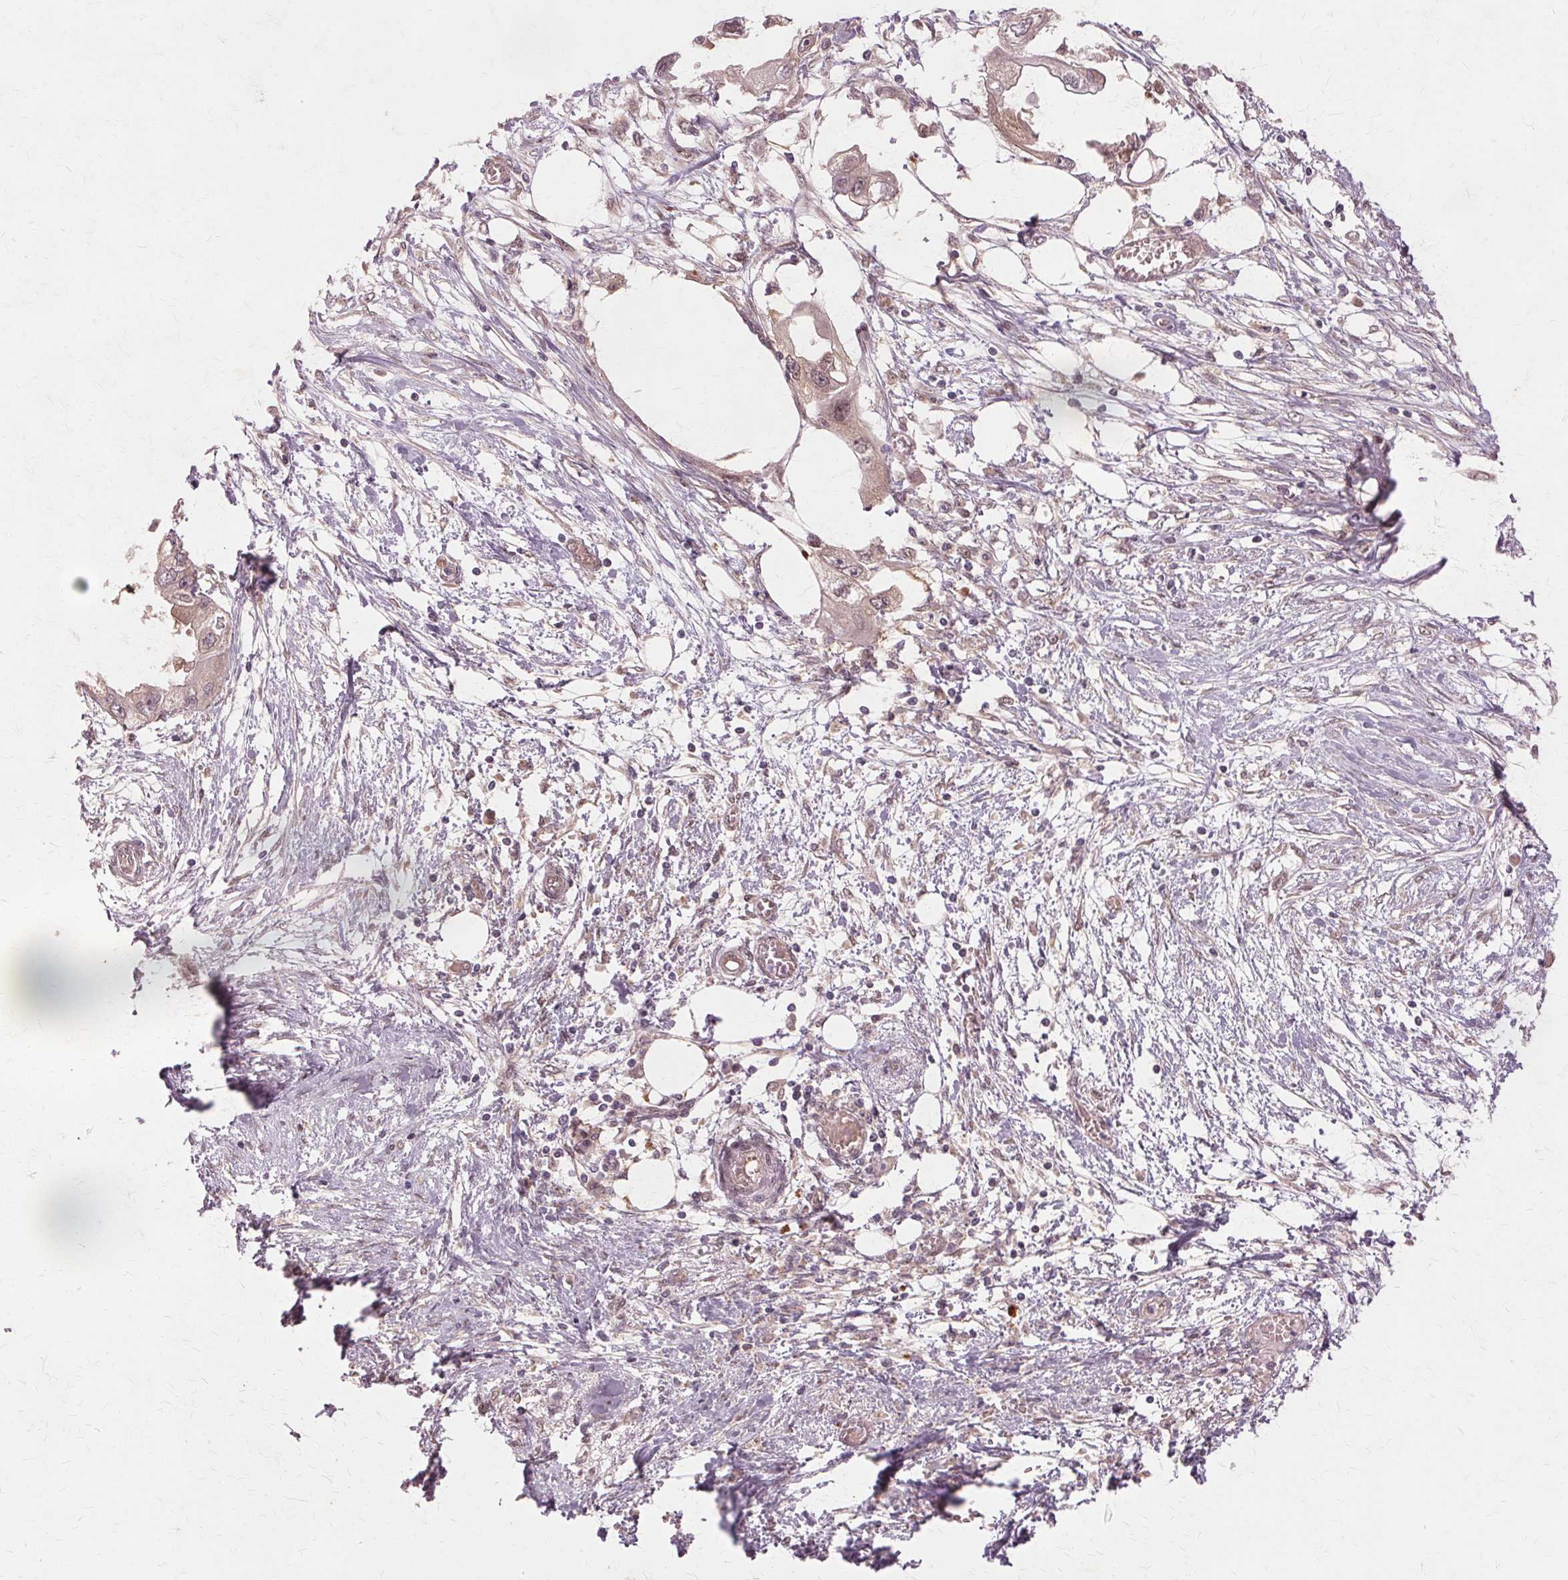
{"staining": {"intensity": "weak", "quantity": "25%-75%", "location": "cytoplasmic/membranous,nuclear"}, "tissue": "endometrial cancer", "cell_type": "Tumor cells", "image_type": "cancer", "snomed": [{"axis": "morphology", "description": "Adenocarcinoma, NOS"}, {"axis": "morphology", "description": "Adenocarcinoma, metastatic, NOS"}, {"axis": "topography", "description": "Adipose tissue"}, {"axis": "topography", "description": "Endometrium"}], "caption": "Immunohistochemical staining of human endometrial cancer exhibits weak cytoplasmic/membranous and nuclear protein expression in about 25%-75% of tumor cells.", "gene": "PRMT5", "patient": {"sex": "female", "age": 67}}